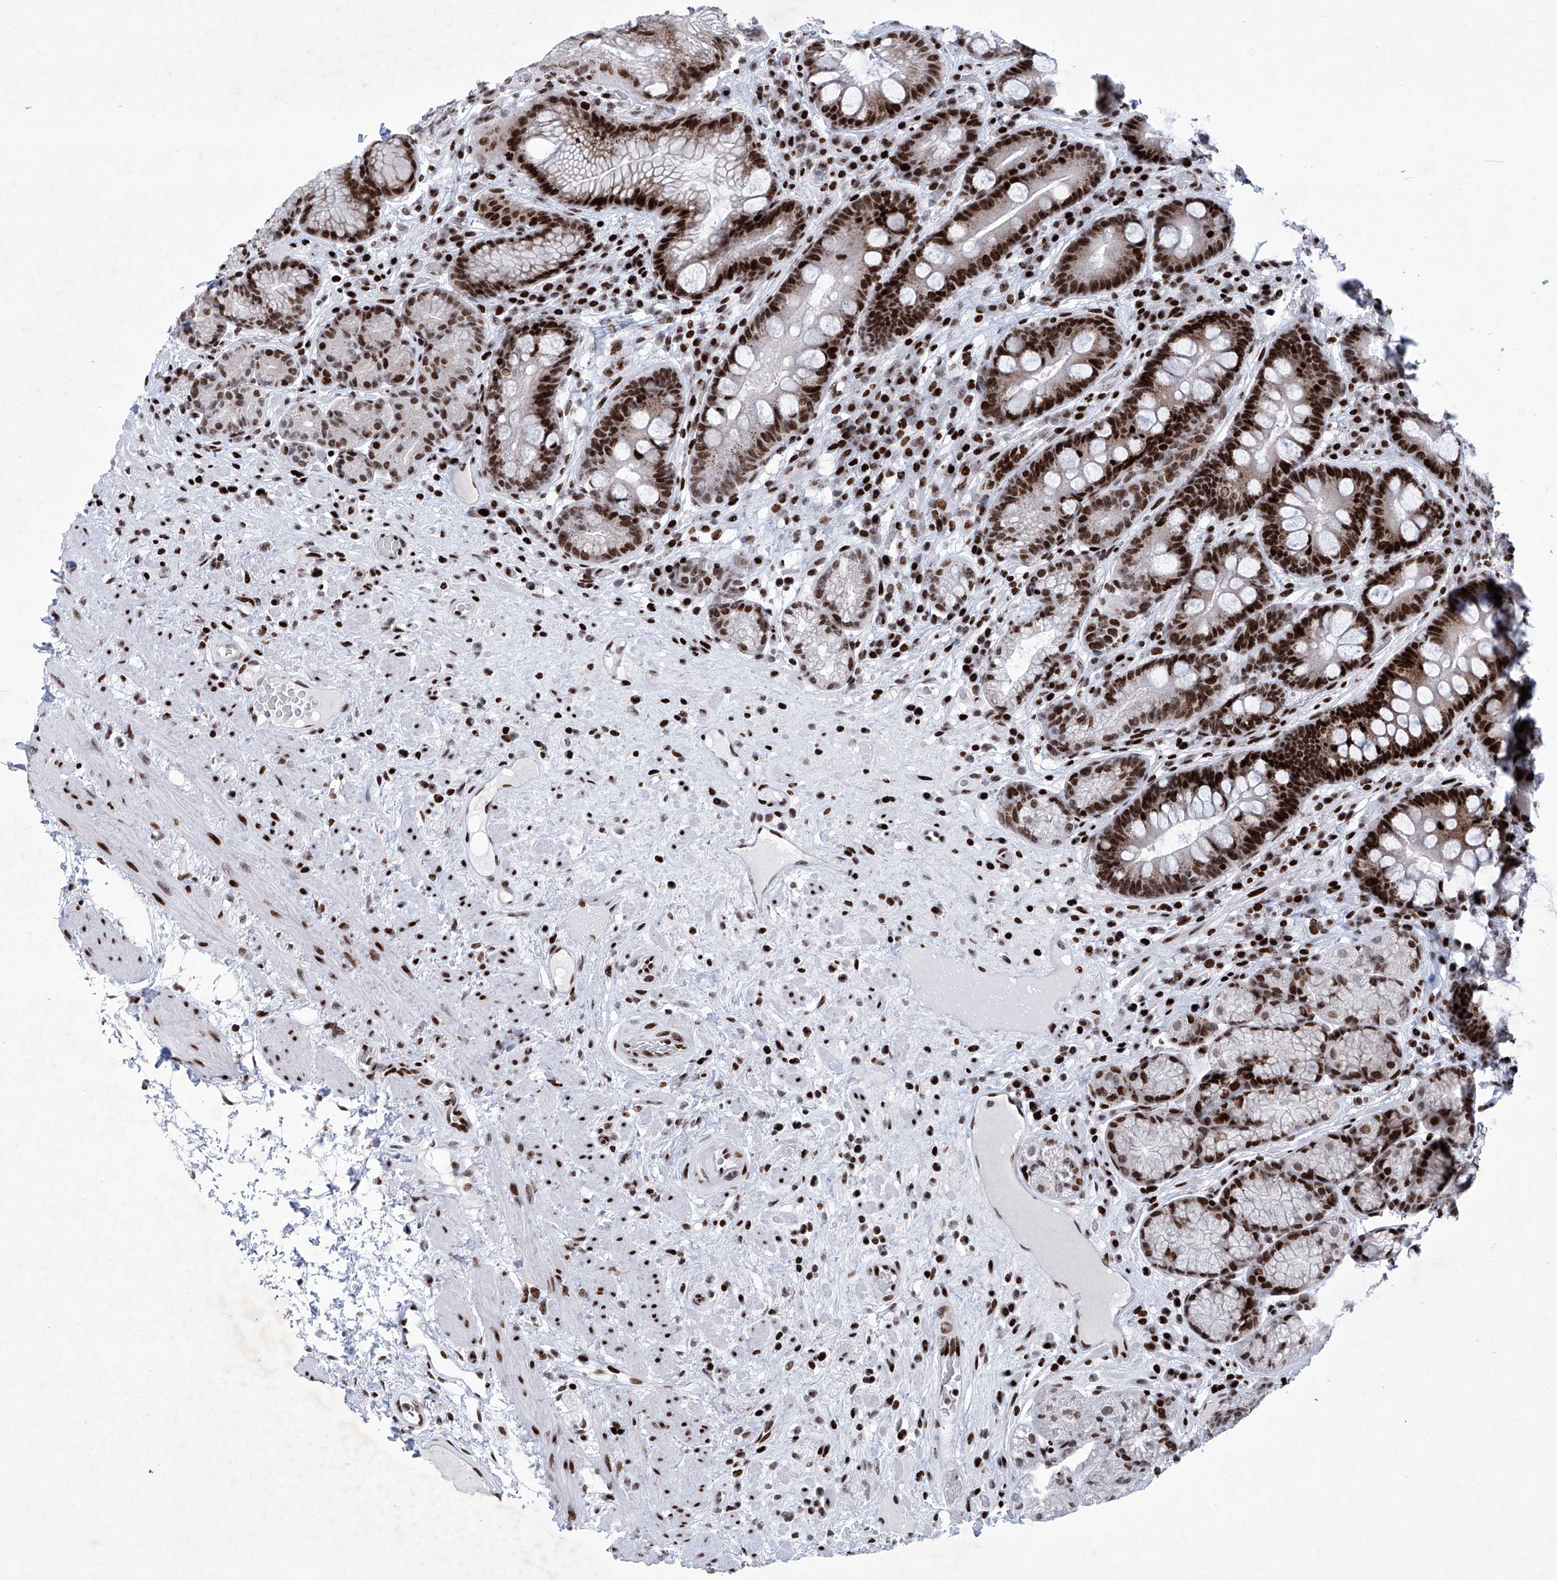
{"staining": {"intensity": "strong", "quantity": ">75%", "location": "nuclear"}, "tissue": "stomach", "cell_type": "Glandular cells", "image_type": "normal", "snomed": [{"axis": "morphology", "description": "Normal tissue, NOS"}, {"axis": "topography", "description": "Stomach"}], "caption": "This histopathology image reveals IHC staining of normal human stomach, with high strong nuclear expression in approximately >75% of glandular cells.", "gene": "HEY2", "patient": {"sex": "male", "age": 57}}